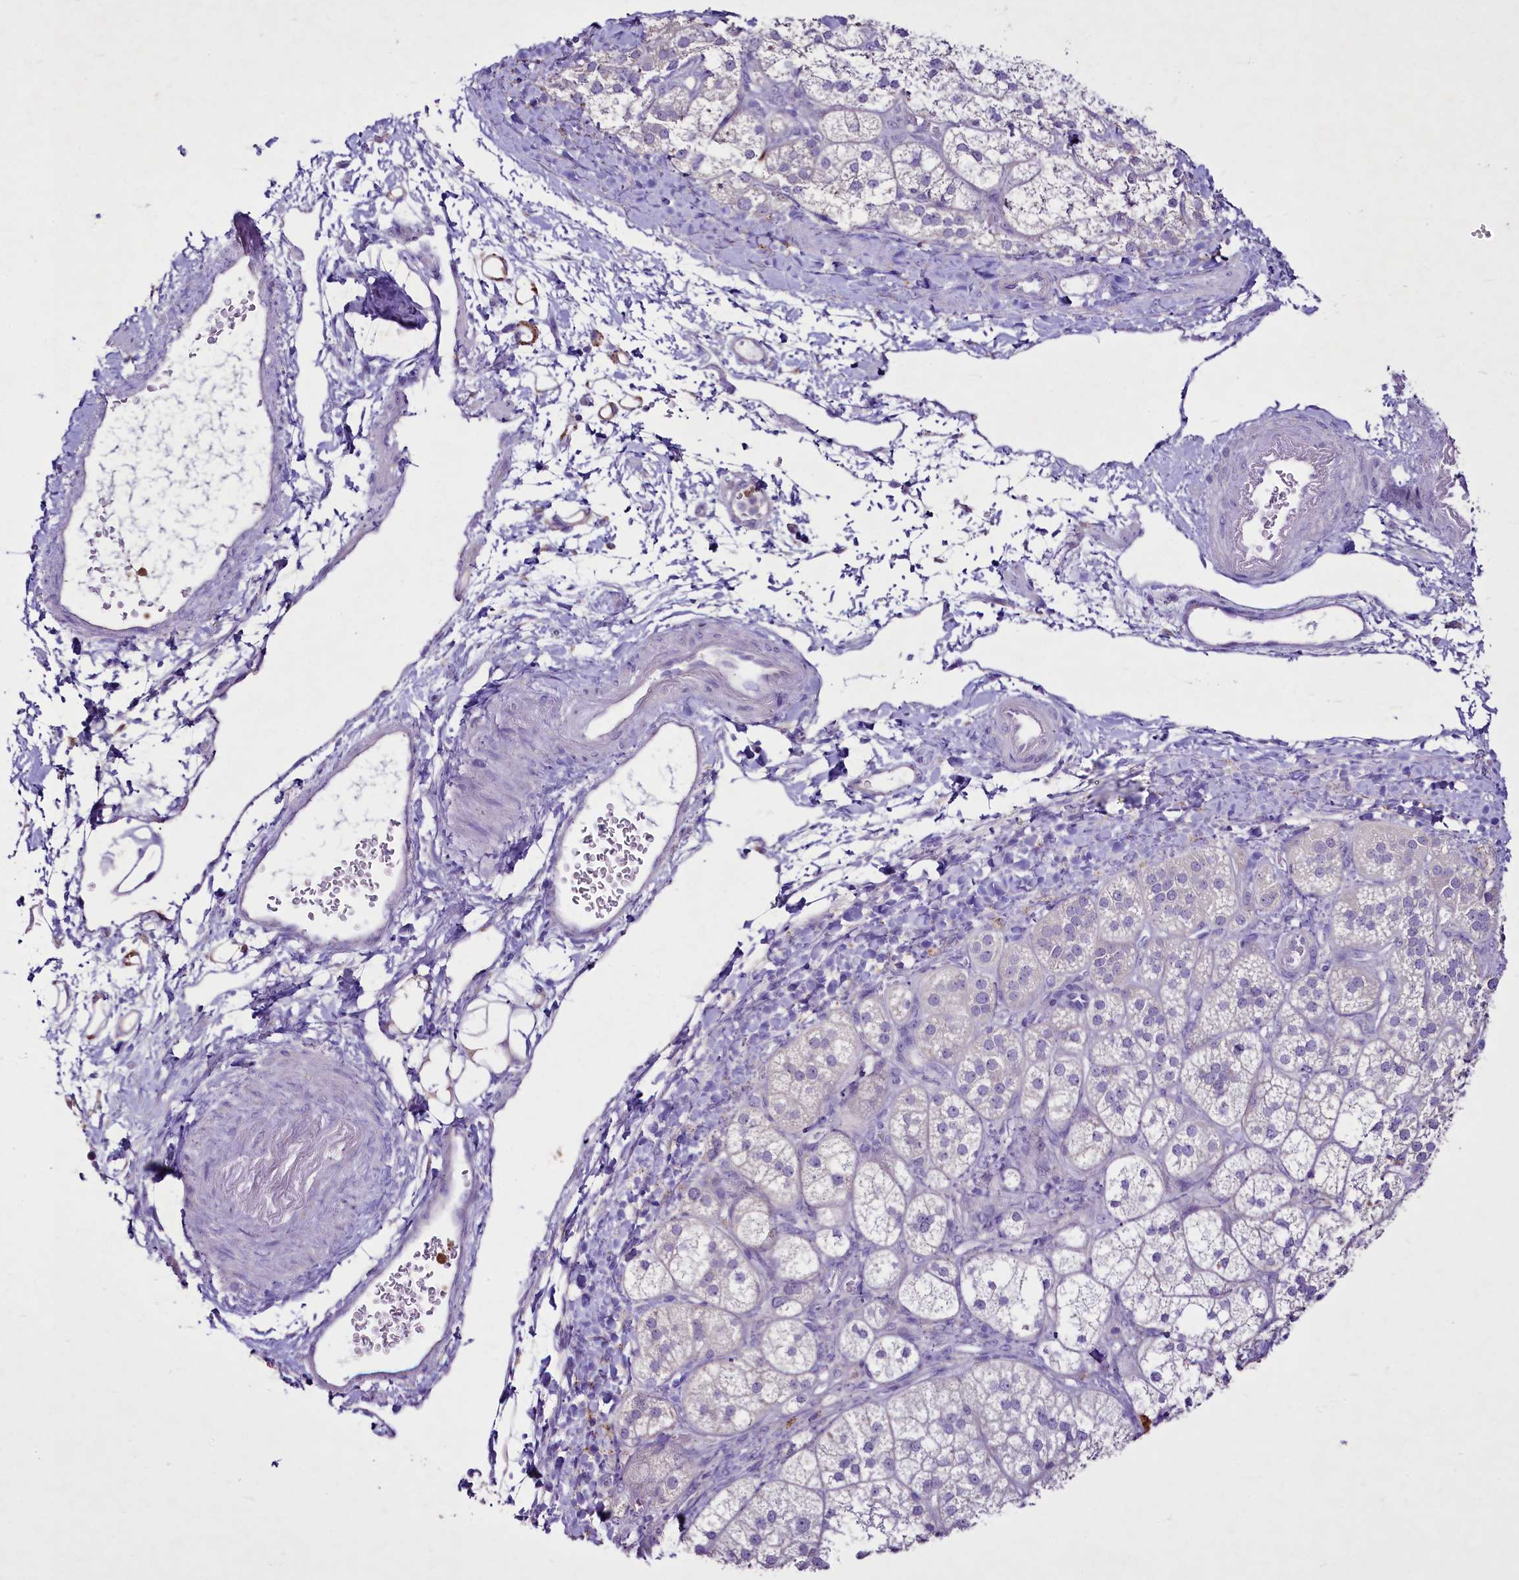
{"staining": {"intensity": "moderate", "quantity": "<25%", "location": "cytoplasmic/membranous"}, "tissue": "adrenal gland", "cell_type": "Glandular cells", "image_type": "normal", "snomed": [{"axis": "morphology", "description": "Normal tissue, NOS"}, {"axis": "topography", "description": "Adrenal gland"}], "caption": "Immunohistochemistry (IHC) staining of normal adrenal gland, which demonstrates low levels of moderate cytoplasmic/membranous positivity in approximately <25% of glandular cells indicating moderate cytoplasmic/membranous protein positivity. The staining was performed using DAB (brown) for protein detection and nuclei were counterstained in hematoxylin (blue).", "gene": "FAM209B", "patient": {"sex": "male", "age": 61}}